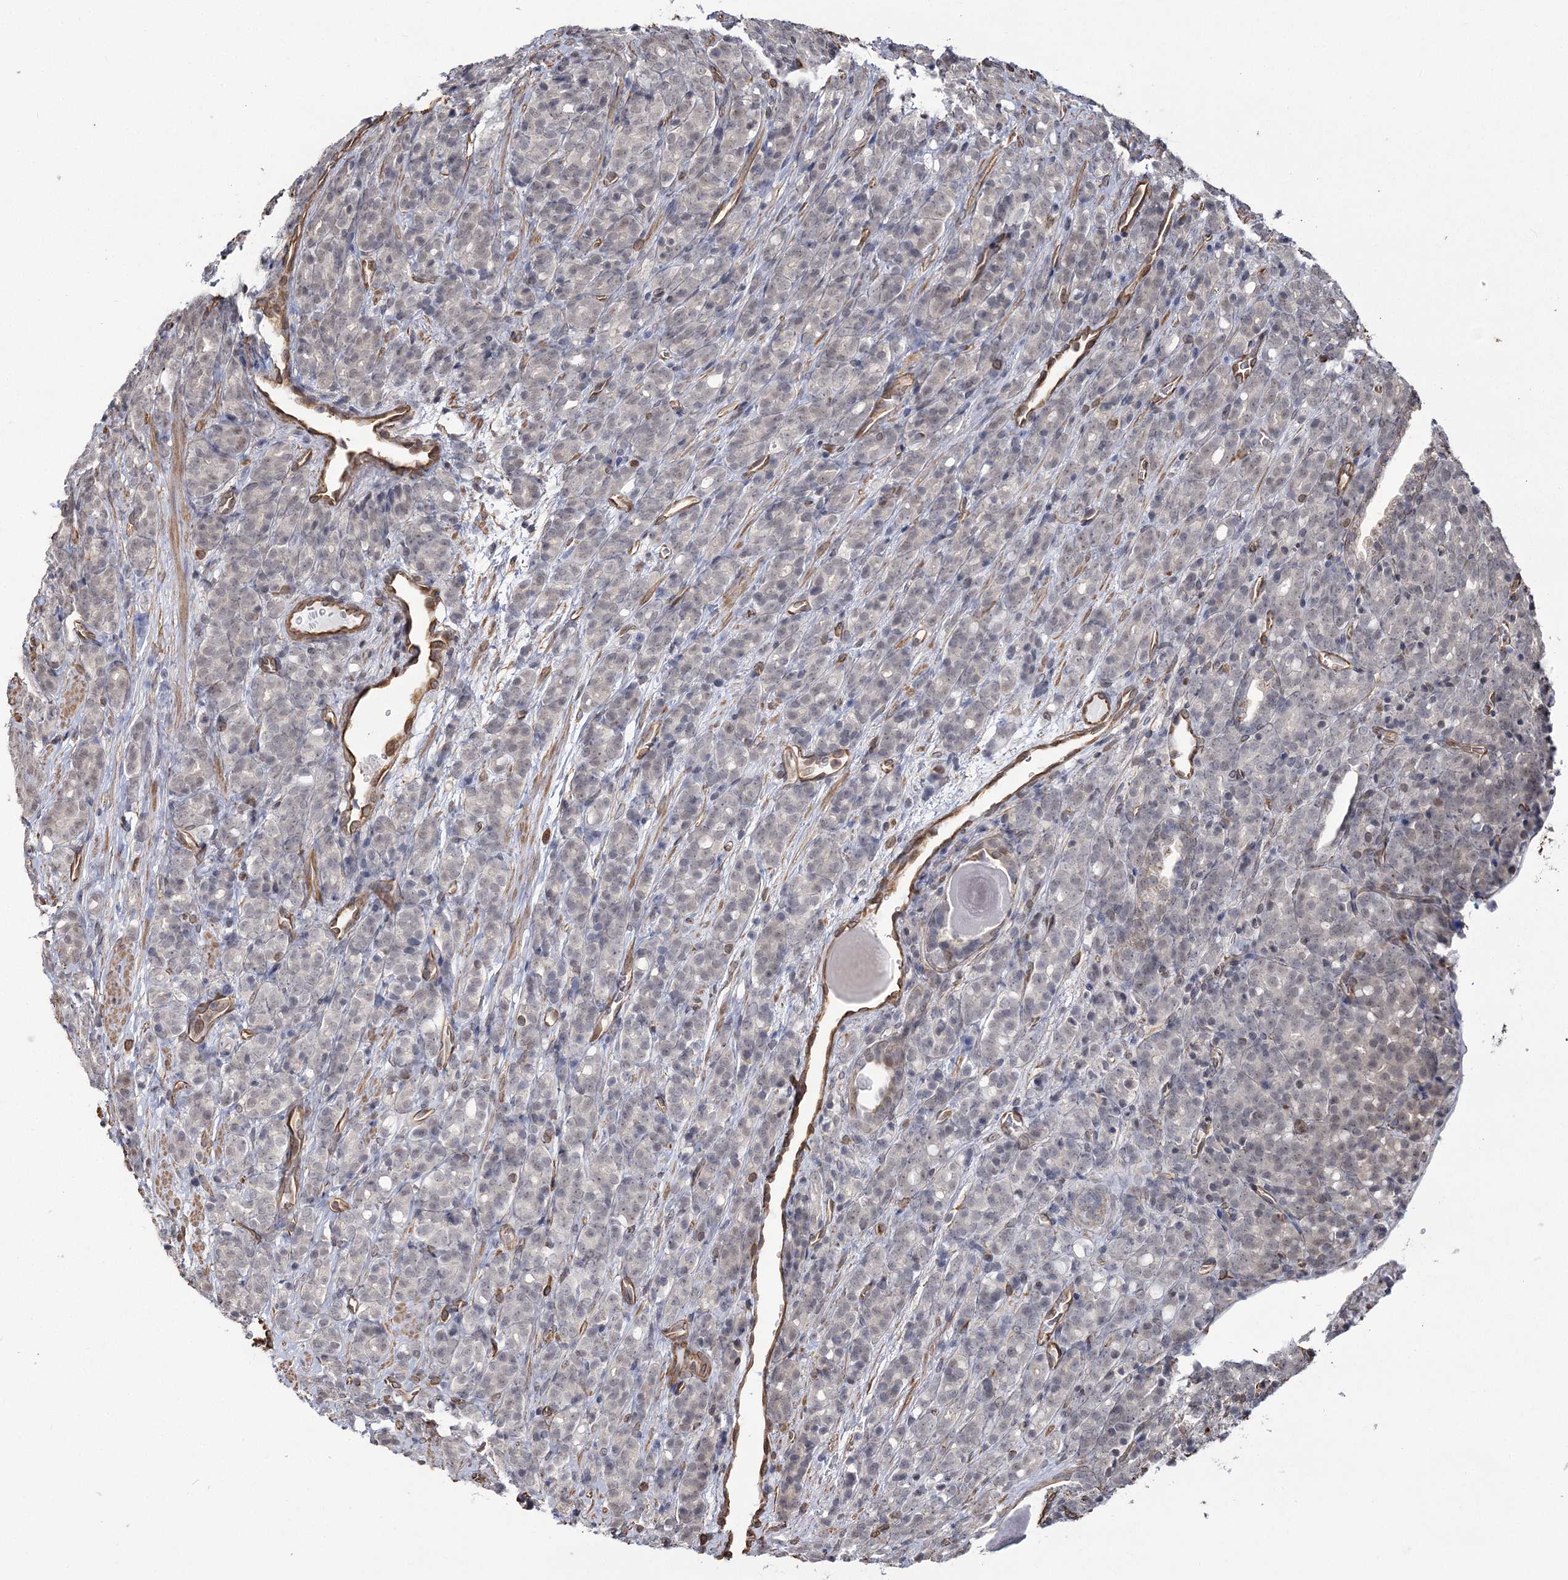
{"staining": {"intensity": "negative", "quantity": "none", "location": "none"}, "tissue": "prostate cancer", "cell_type": "Tumor cells", "image_type": "cancer", "snomed": [{"axis": "morphology", "description": "Adenocarcinoma, High grade"}, {"axis": "topography", "description": "Prostate"}], "caption": "This is an IHC photomicrograph of prostate cancer. There is no staining in tumor cells.", "gene": "ATP11B", "patient": {"sex": "male", "age": 62}}